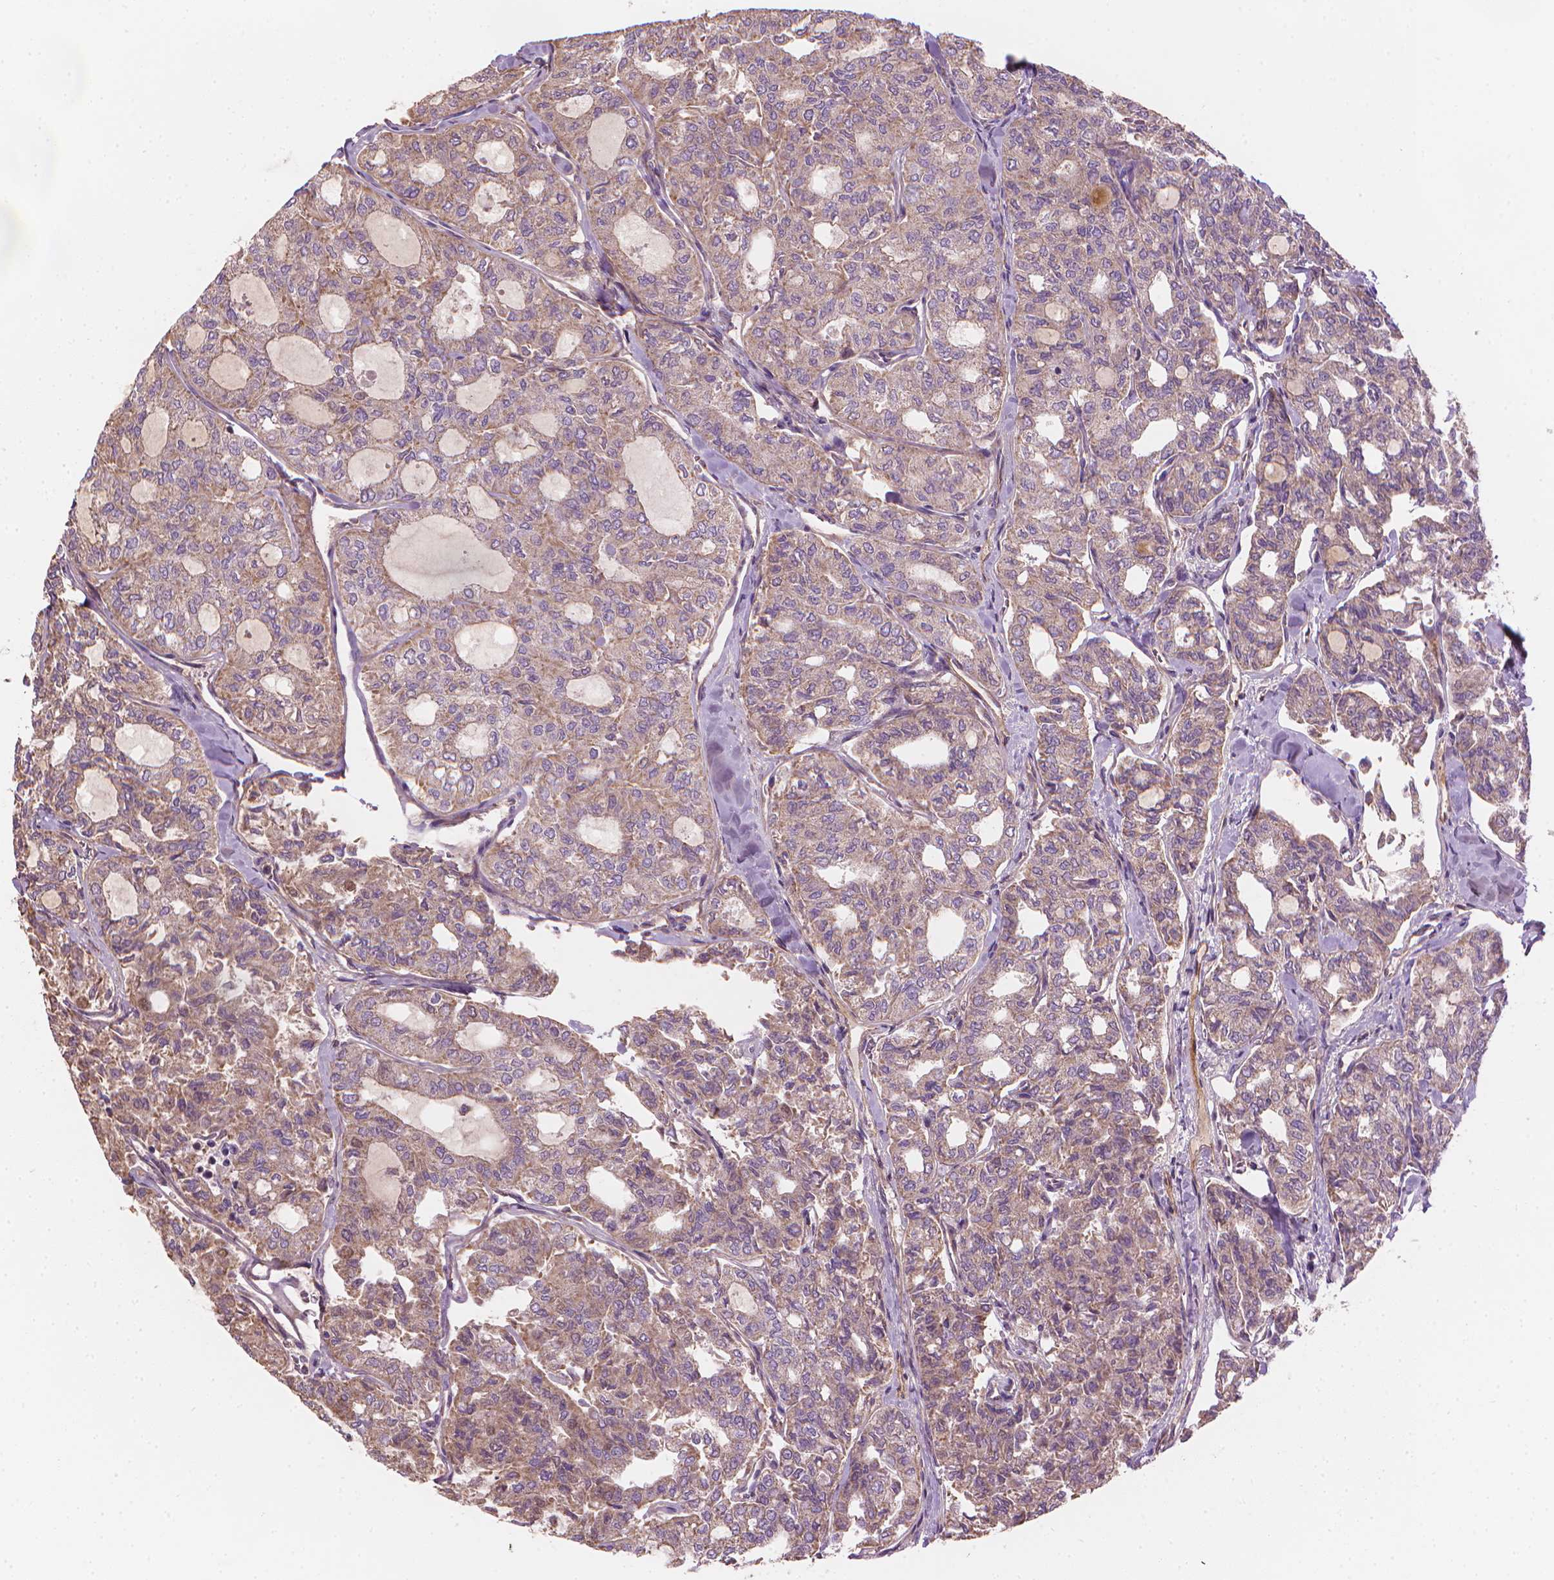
{"staining": {"intensity": "weak", "quantity": "25%-75%", "location": "cytoplasmic/membranous"}, "tissue": "thyroid cancer", "cell_type": "Tumor cells", "image_type": "cancer", "snomed": [{"axis": "morphology", "description": "Follicular adenoma carcinoma, NOS"}, {"axis": "topography", "description": "Thyroid gland"}], "caption": "Thyroid follicular adenoma carcinoma stained with a protein marker displays weak staining in tumor cells.", "gene": "TTC29", "patient": {"sex": "male", "age": 75}}